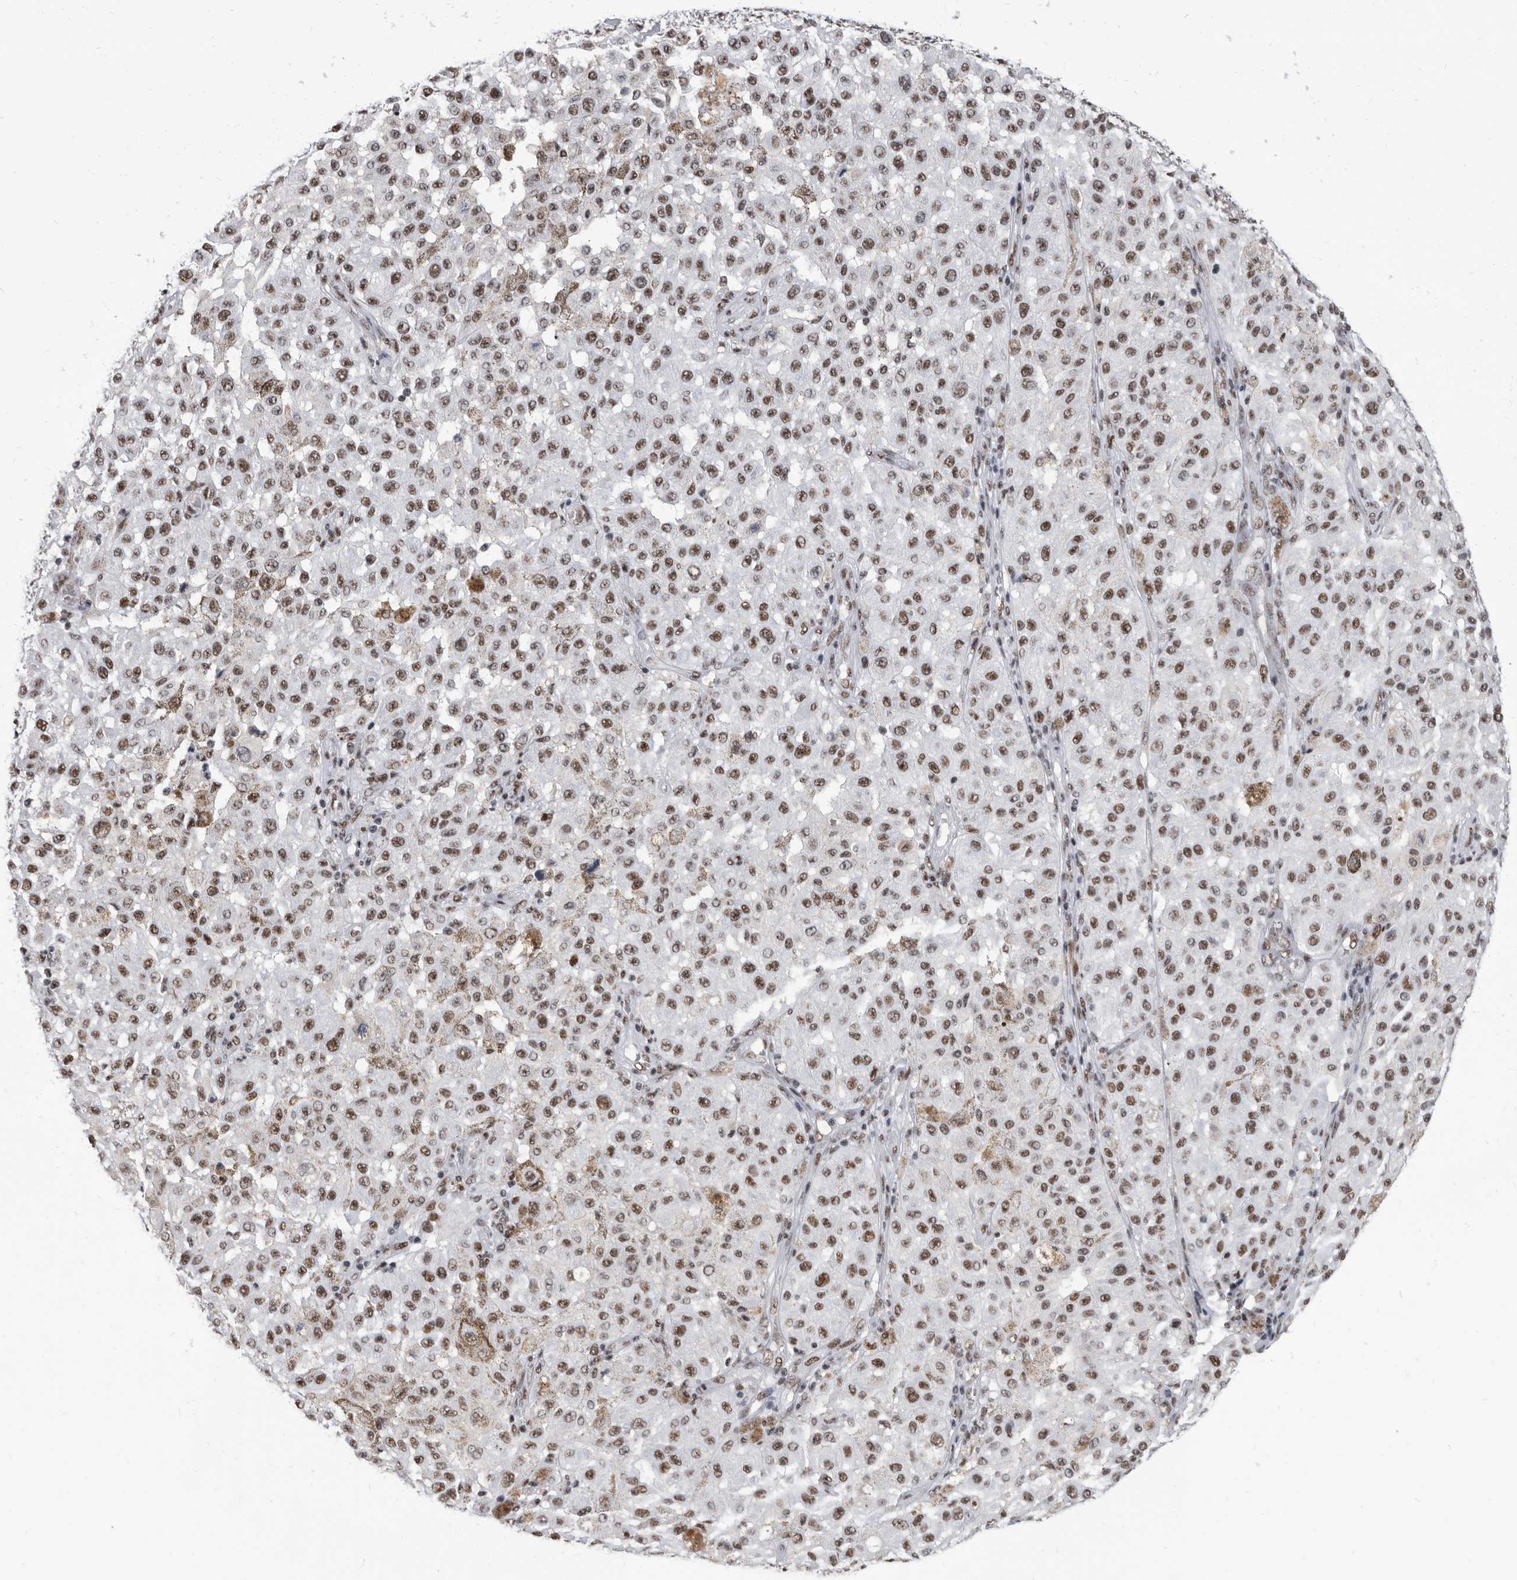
{"staining": {"intensity": "moderate", "quantity": ">75%", "location": "nuclear"}, "tissue": "melanoma", "cell_type": "Tumor cells", "image_type": "cancer", "snomed": [{"axis": "morphology", "description": "Malignant melanoma, NOS"}, {"axis": "topography", "description": "Skin"}], "caption": "A histopathology image of human malignant melanoma stained for a protein exhibits moderate nuclear brown staining in tumor cells.", "gene": "SF3A1", "patient": {"sex": "female", "age": 64}}